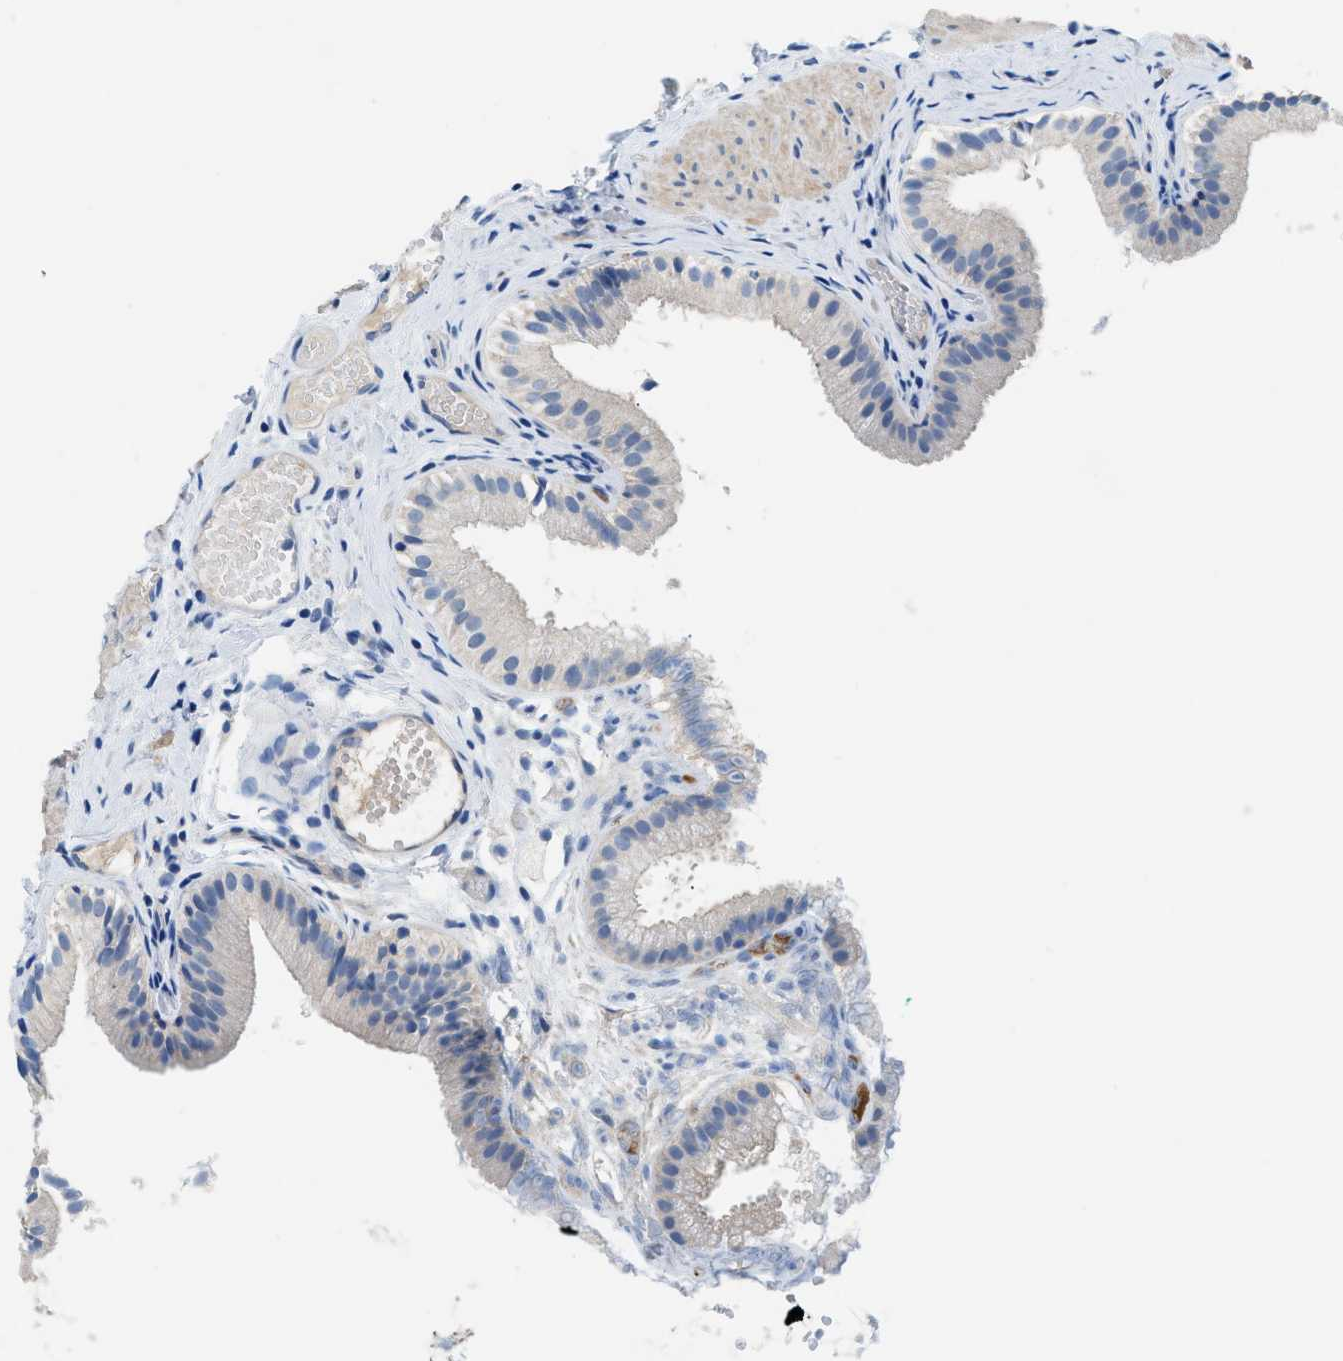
{"staining": {"intensity": "negative", "quantity": "none", "location": "none"}, "tissue": "gallbladder", "cell_type": "Glandular cells", "image_type": "normal", "snomed": [{"axis": "morphology", "description": "Normal tissue, NOS"}, {"axis": "topography", "description": "Gallbladder"}], "caption": "Immunohistochemistry (IHC) image of unremarkable gallbladder stained for a protein (brown), which demonstrates no positivity in glandular cells.", "gene": "SLC10A6", "patient": {"sex": "female", "age": 26}}